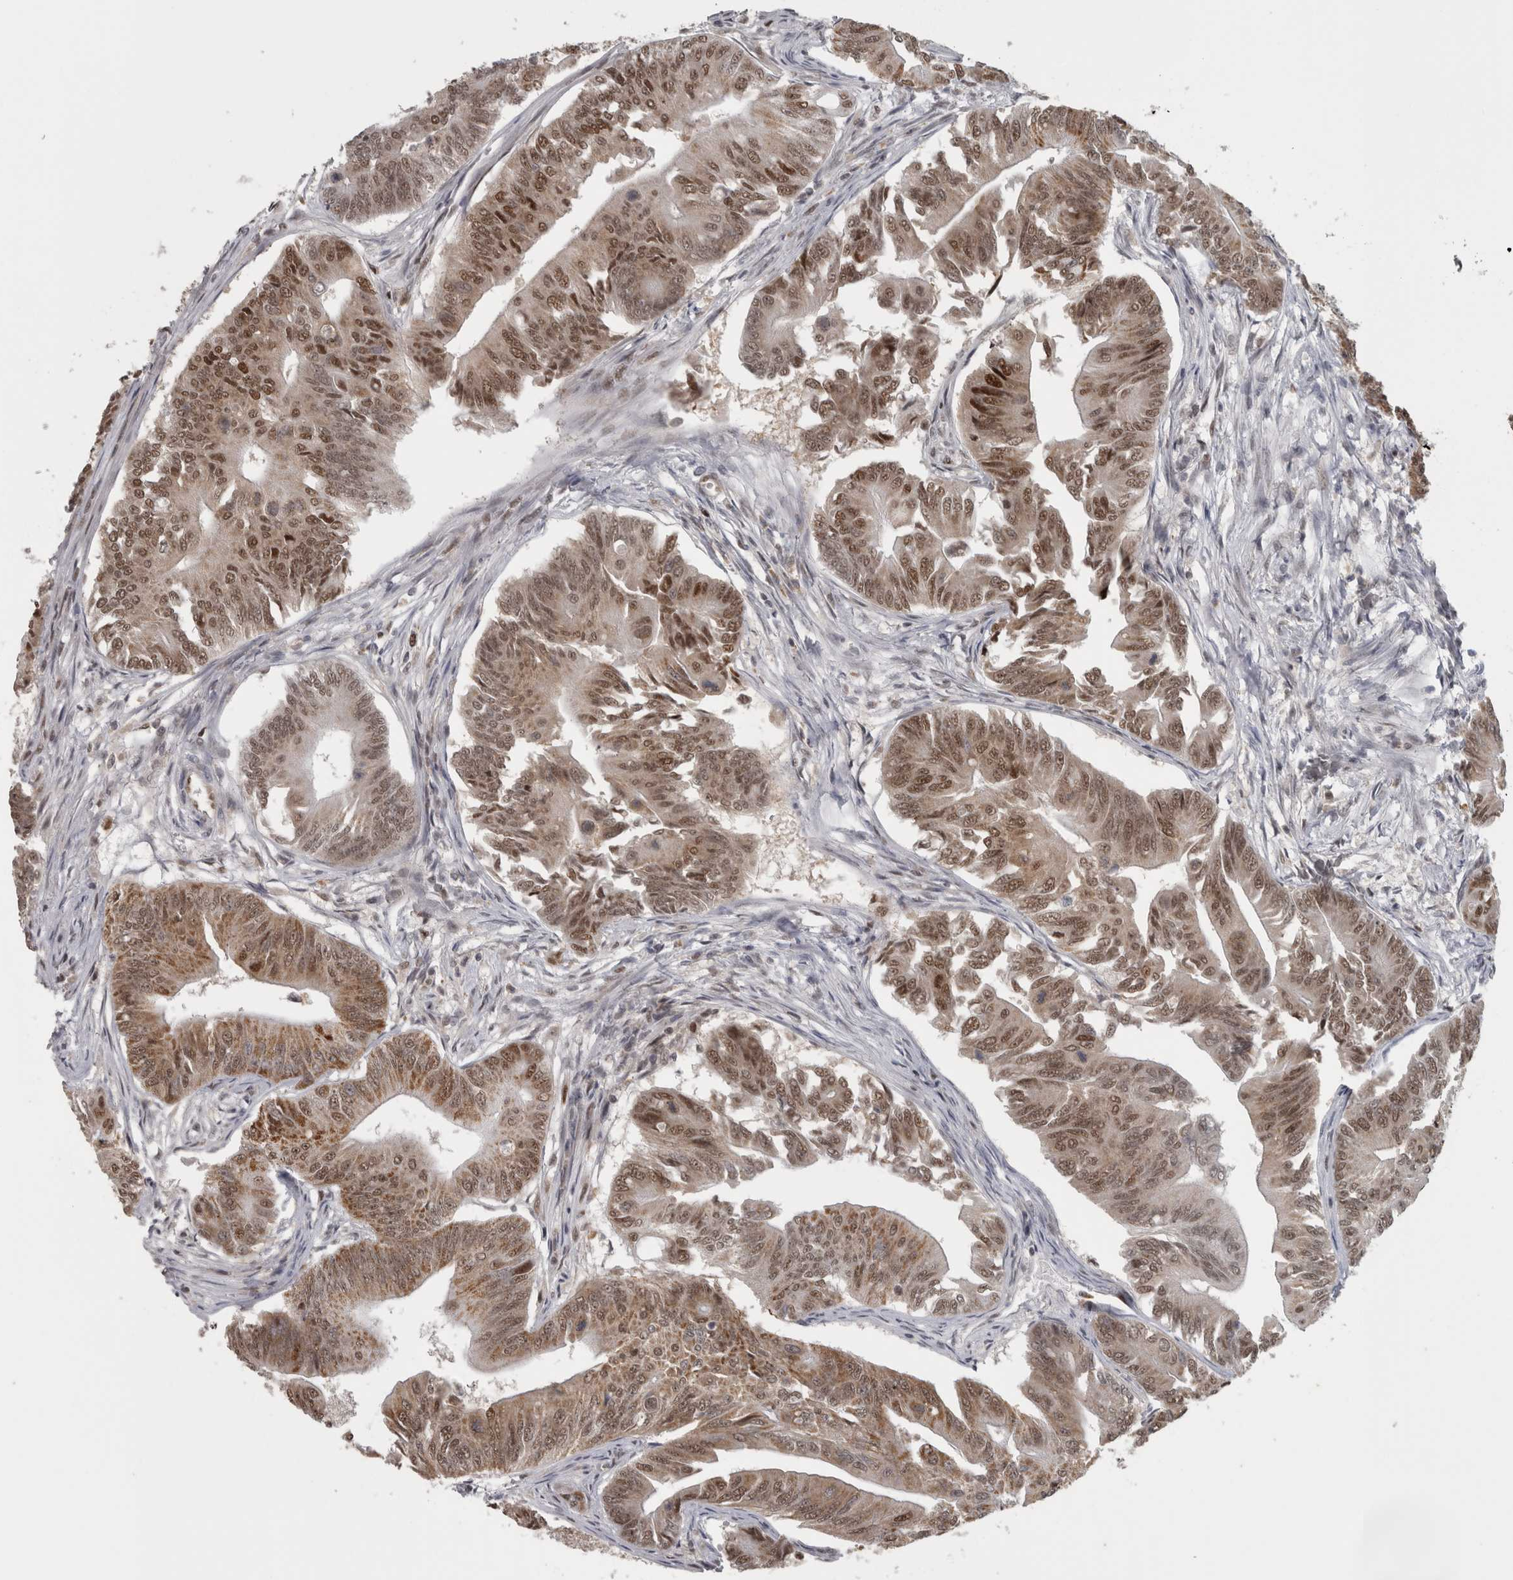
{"staining": {"intensity": "moderate", "quantity": ">75%", "location": "cytoplasmic/membranous,nuclear"}, "tissue": "colorectal cancer", "cell_type": "Tumor cells", "image_type": "cancer", "snomed": [{"axis": "morphology", "description": "Adenoma, NOS"}, {"axis": "morphology", "description": "Adenocarcinoma, NOS"}, {"axis": "topography", "description": "Colon"}], "caption": "Colorectal cancer stained with DAB IHC reveals medium levels of moderate cytoplasmic/membranous and nuclear positivity in about >75% of tumor cells.", "gene": "MICU3", "patient": {"sex": "male", "age": 79}}